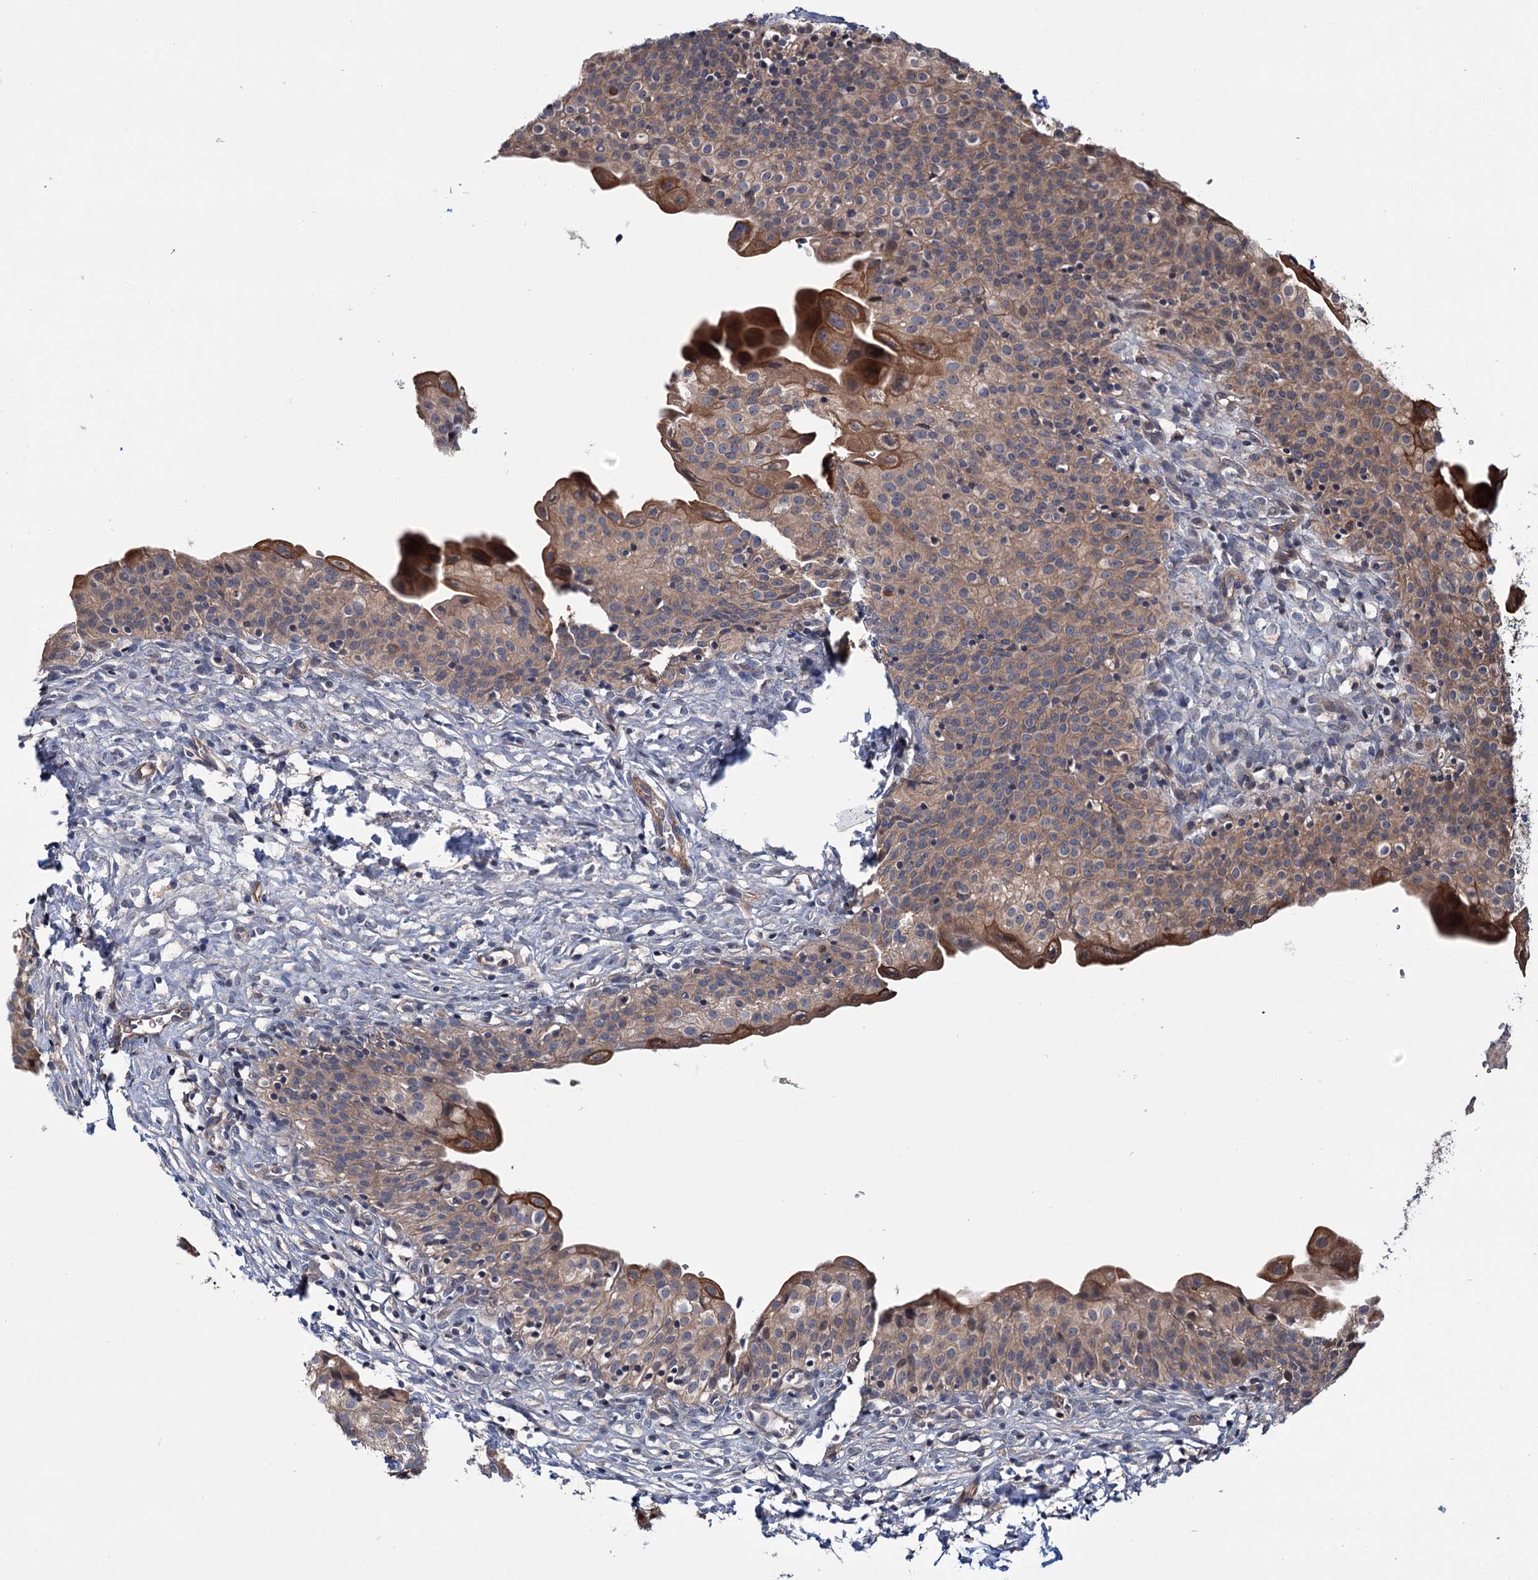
{"staining": {"intensity": "moderate", "quantity": ">75%", "location": "cytoplasmic/membranous"}, "tissue": "urinary bladder", "cell_type": "Urothelial cells", "image_type": "normal", "snomed": [{"axis": "morphology", "description": "Normal tissue, NOS"}, {"axis": "topography", "description": "Urinary bladder"}], "caption": "Protein expression by immunohistochemistry demonstrates moderate cytoplasmic/membranous staining in about >75% of urothelial cells in unremarkable urinary bladder.", "gene": "MTRR", "patient": {"sex": "male", "age": 55}}